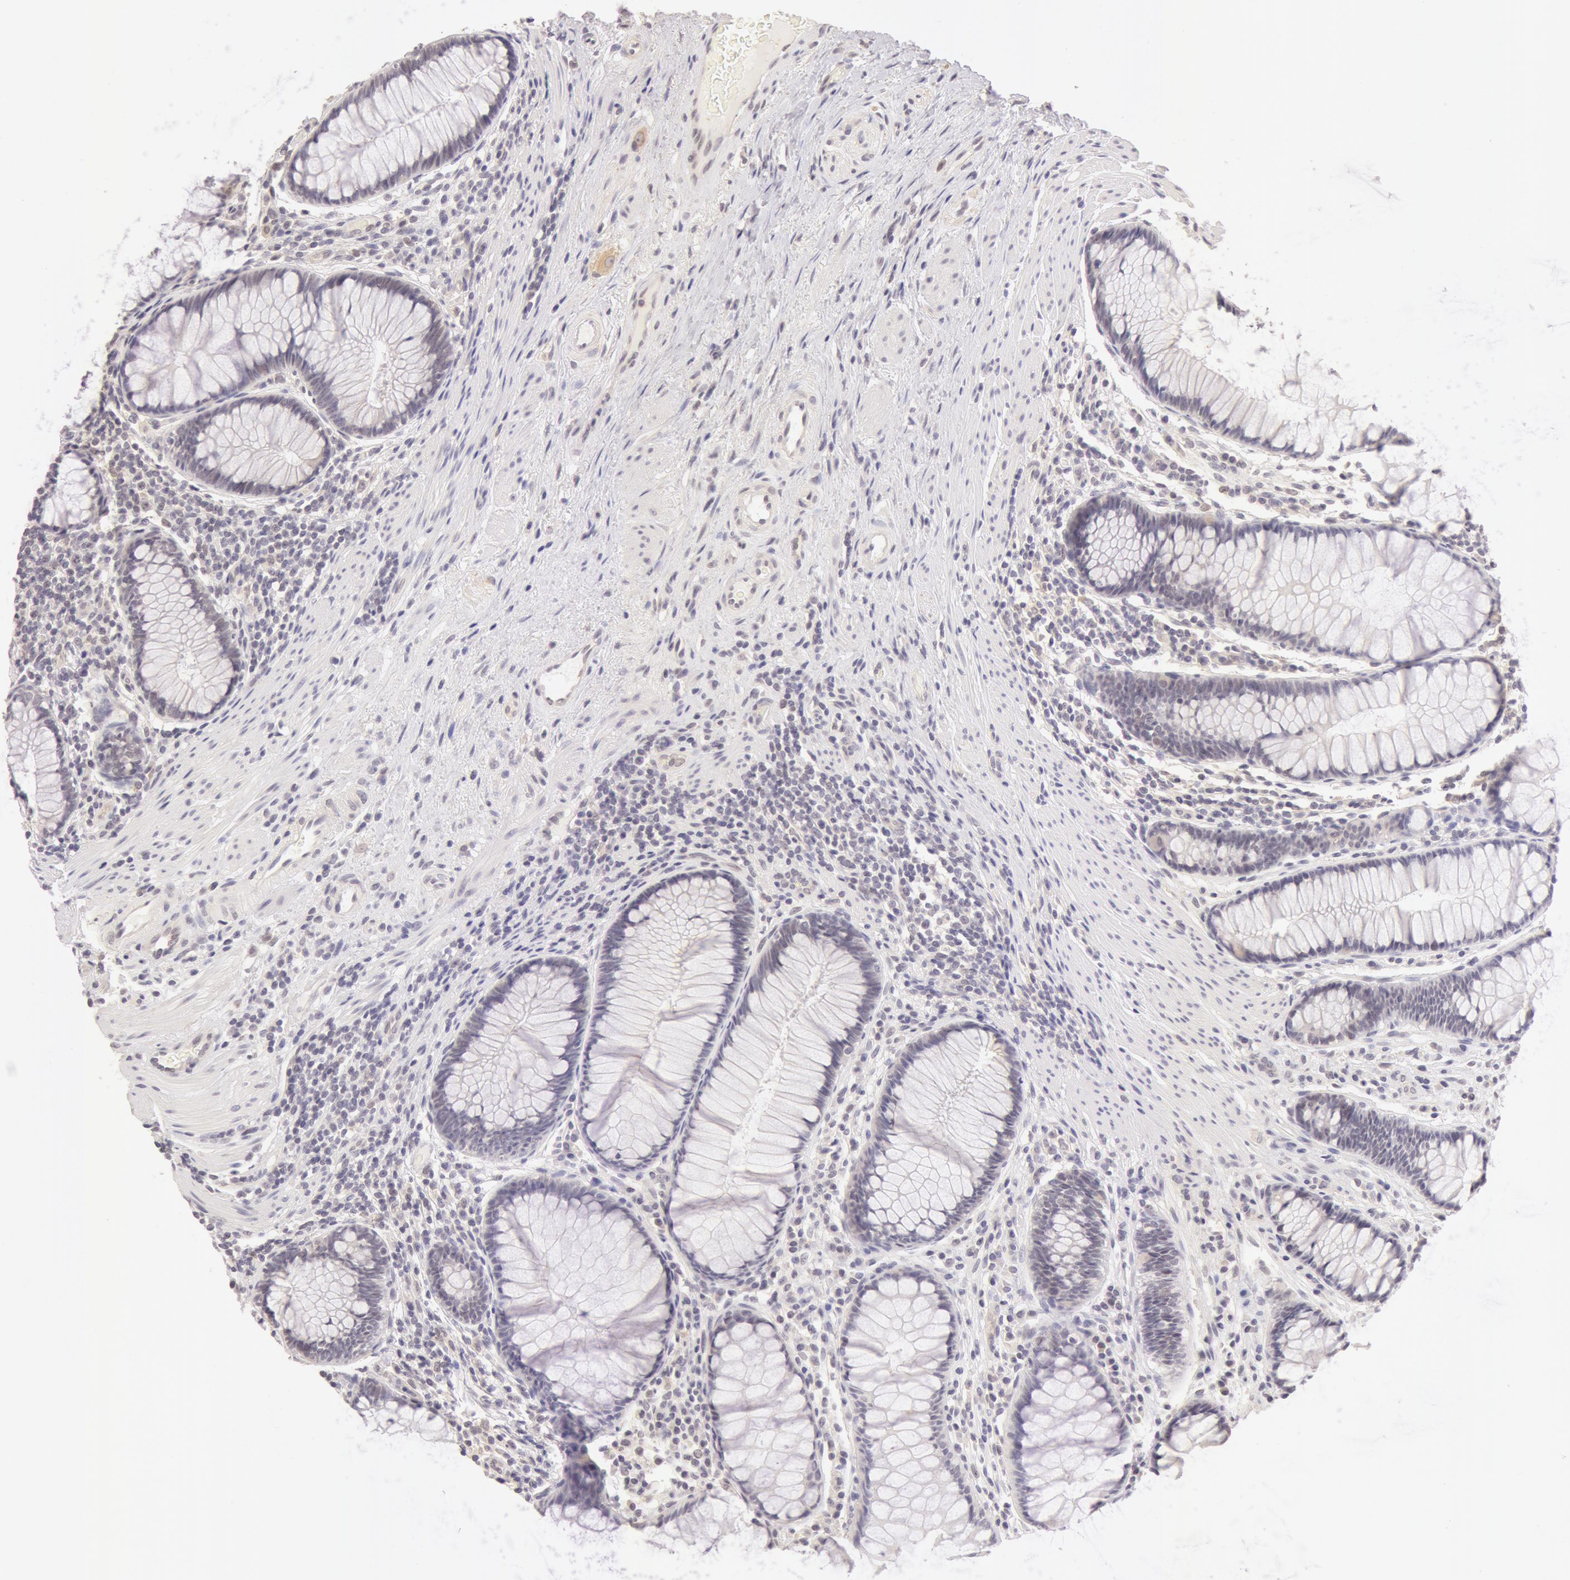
{"staining": {"intensity": "negative", "quantity": "none", "location": "none"}, "tissue": "rectum", "cell_type": "Glandular cells", "image_type": "normal", "snomed": [{"axis": "morphology", "description": "Normal tissue, NOS"}, {"axis": "topography", "description": "Rectum"}], "caption": "The photomicrograph displays no significant staining in glandular cells of rectum.", "gene": "ZNF597", "patient": {"sex": "male", "age": 77}}